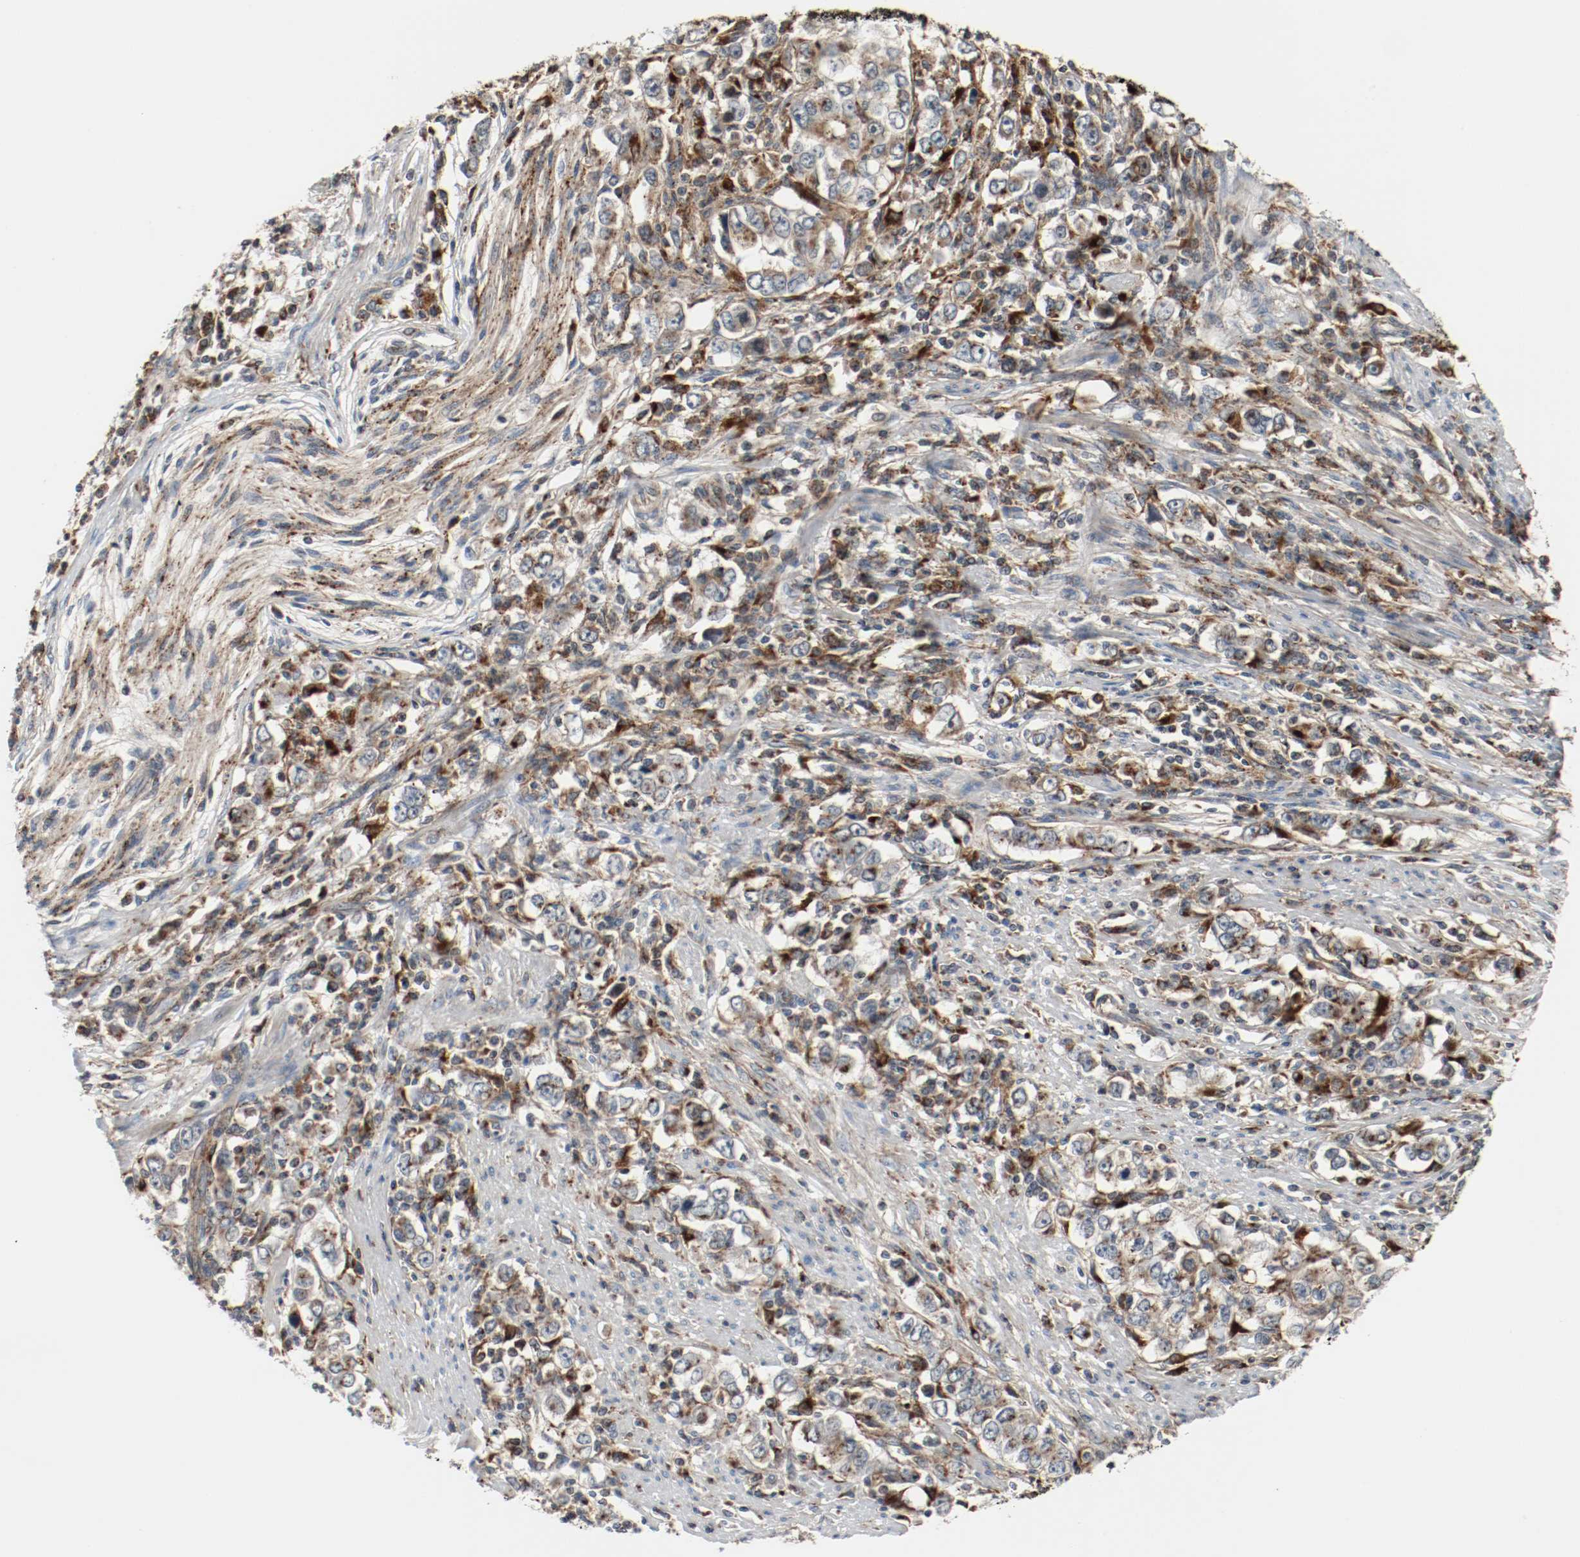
{"staining": {"intensity": "moderate", "quantity": ">75%", "location": "cytoplasmic/membranous"}, "tissue": "stomach cancer", "cell_type": "Tumor cells", "image_type": "cancer", "snomed": [{"axis": "morphology", "description": "Adenocarcinoma, NOS"}, {"axis": "topography", "description": "Stomach, lower"}], "caption": "Moderate cytoplasmic/membranous expression for a protein is seen in about >75% of tumor cells of adenocarcinoma (stomach) using IHC.", "gene": "LAMP2", "patient": {"sex": "female", "age": 72}}